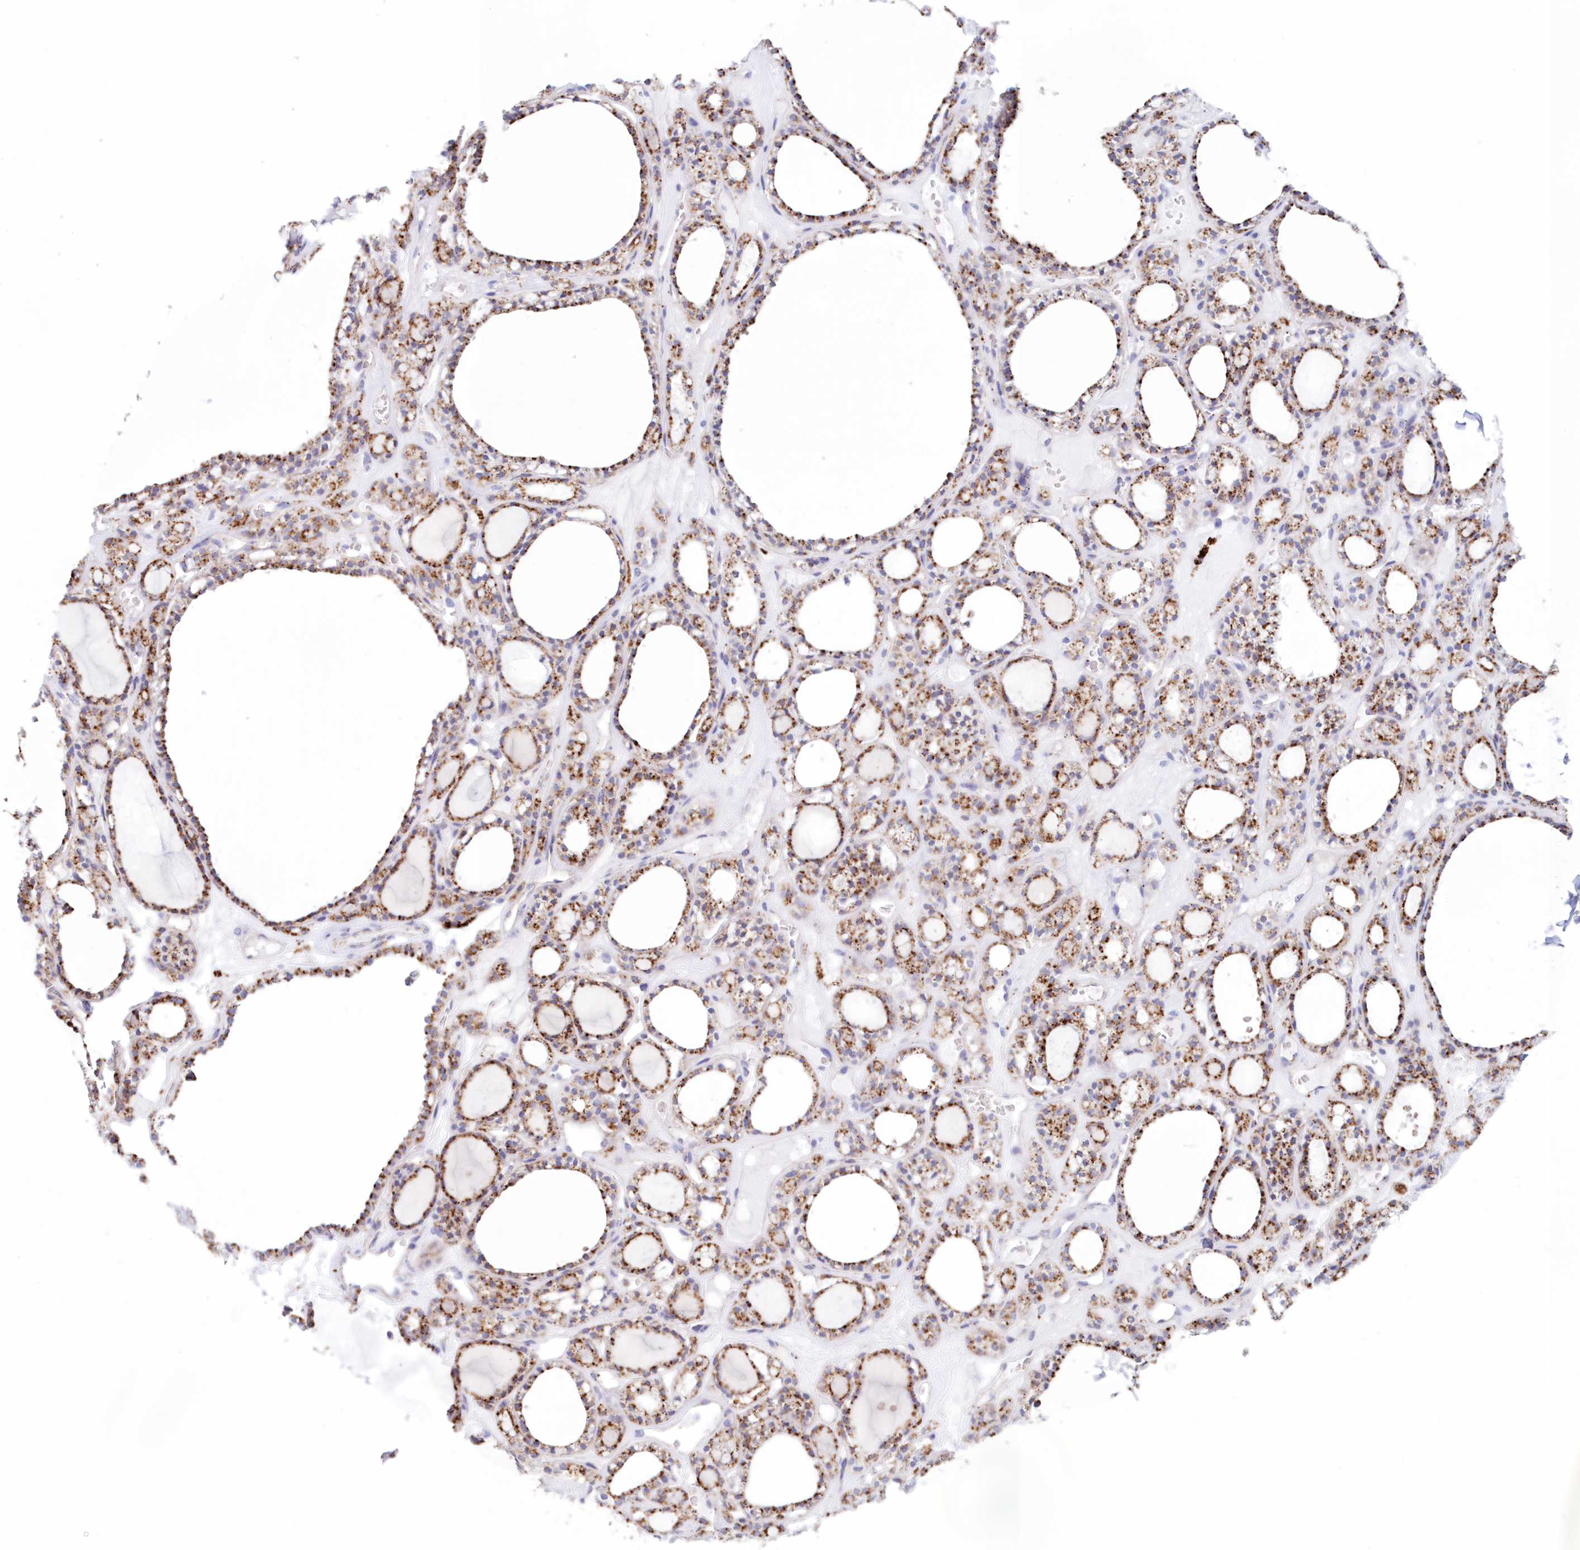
{"staining": {"intensity": "moderate", "quantity": ">75%", "location": "cytoplasmic/membranous"}, "tissue": "thyroid gland", "cell_type": "Glandular cells", "image_type": "normal", "snomed": [{"axis": "morphology", "description": "Normal tissue, NOS"}, {"axis": "topography", "description": "Thyroid gland"}], "caption": "Thyroid gland stained for a protein displays moderate cytoplasmic/membranous positivity in glandular cells. (Brightfield microscopy of DAB IHC at high magnification).", "gene": "TPP1", "patient": {"sex": "female", "age": 28}}